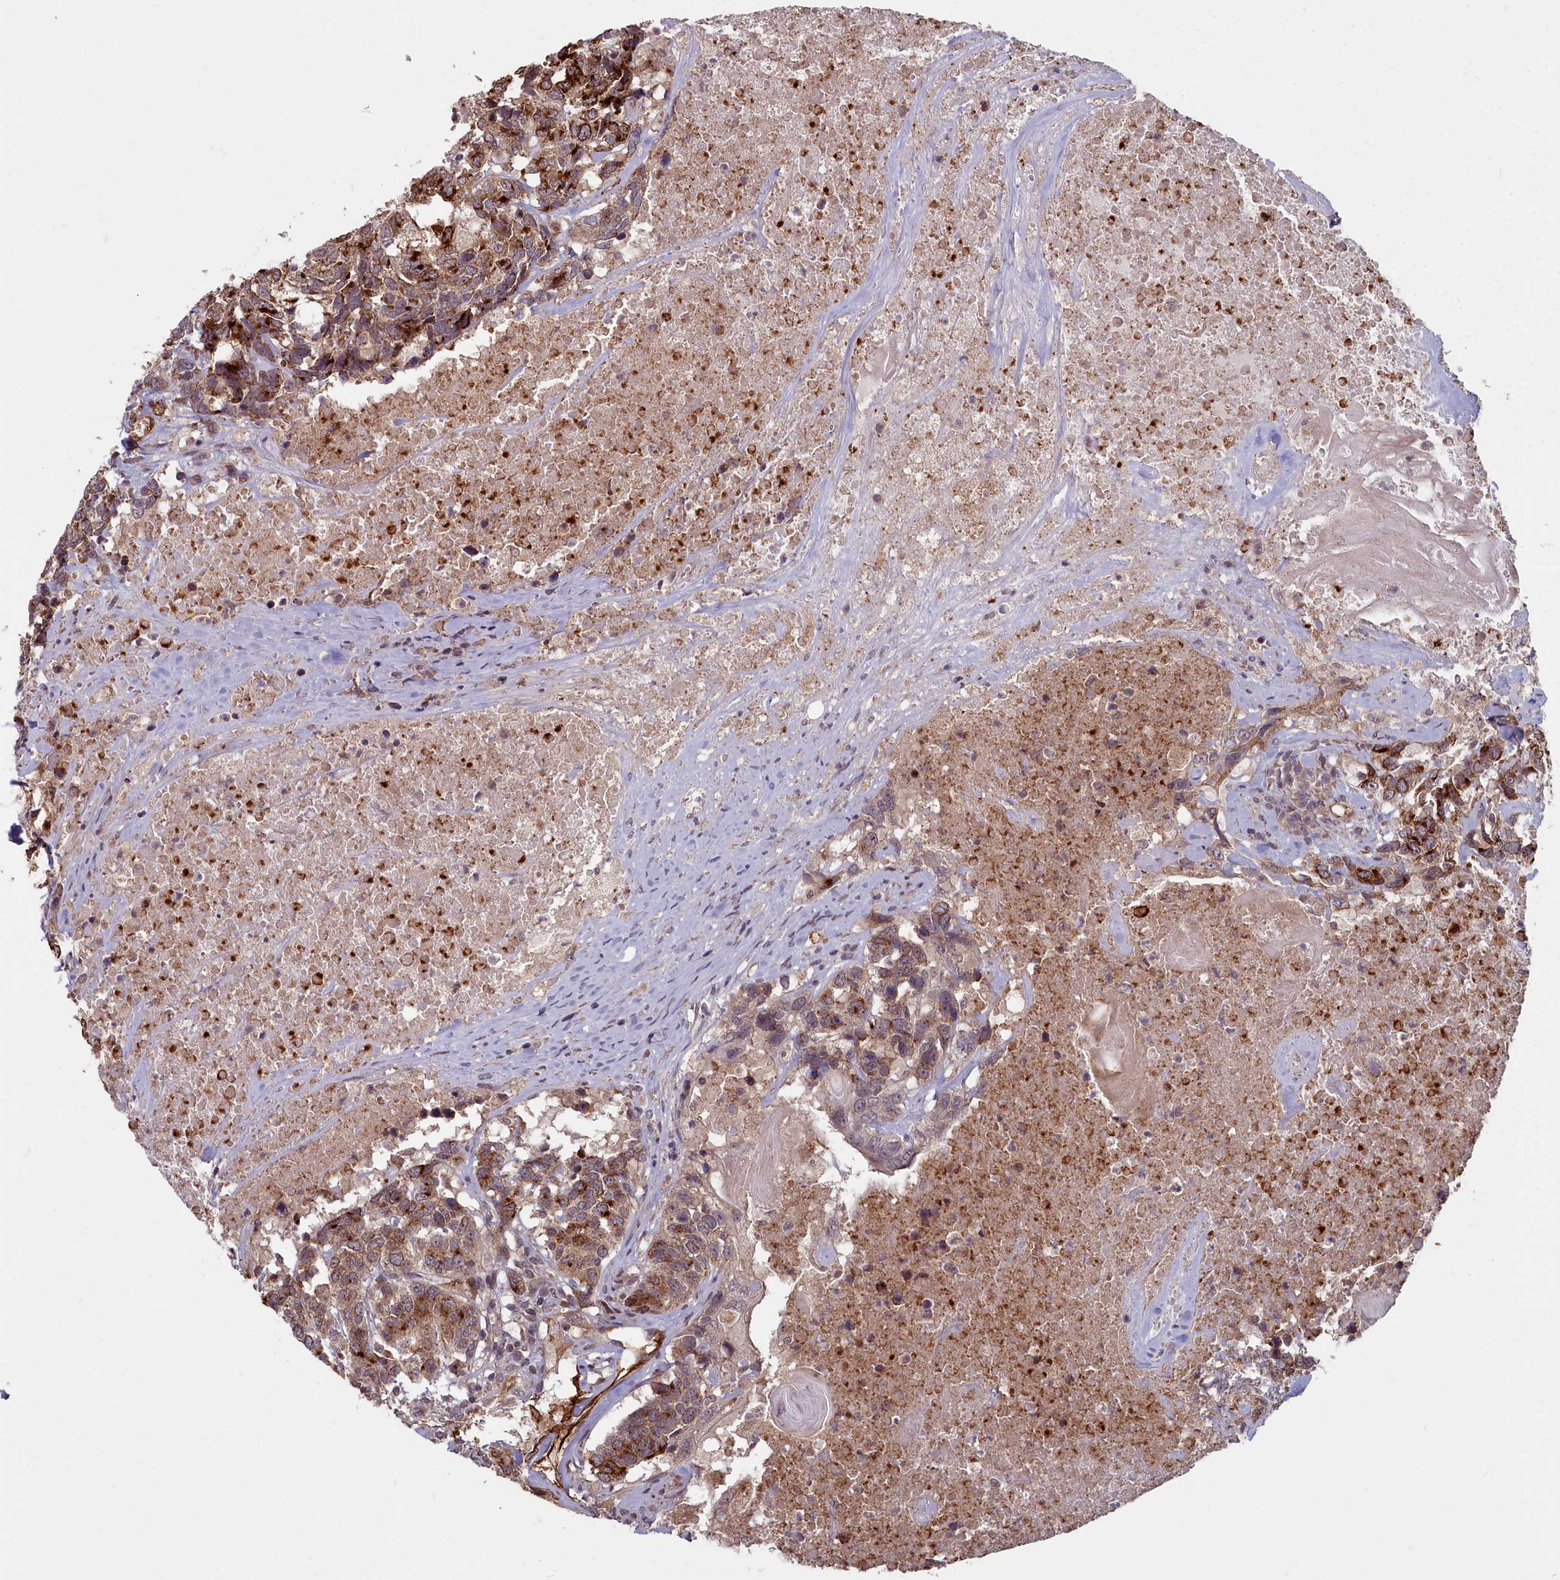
{"staining": {"intensity": "moderate", "quantity": ">75%", "location": "cytoplasmic/membranous"}, "tissue": "head and neck cancer", "cell_type": "Tumor cells", "image_type": "cancer", "snomed": [{"axis": "morphology", "description": "Squamous cell carcinoma, NOS"}, {"axis": "topography", "description": "Head-Neck"}], "caption": "Head and neck cancer (squamous cell carcinoma) stained with a protein marker exhibits moderate staining in tumor cells.", "gene": "TSPYL4", "patient": {"sex": "male", "age": 66}}